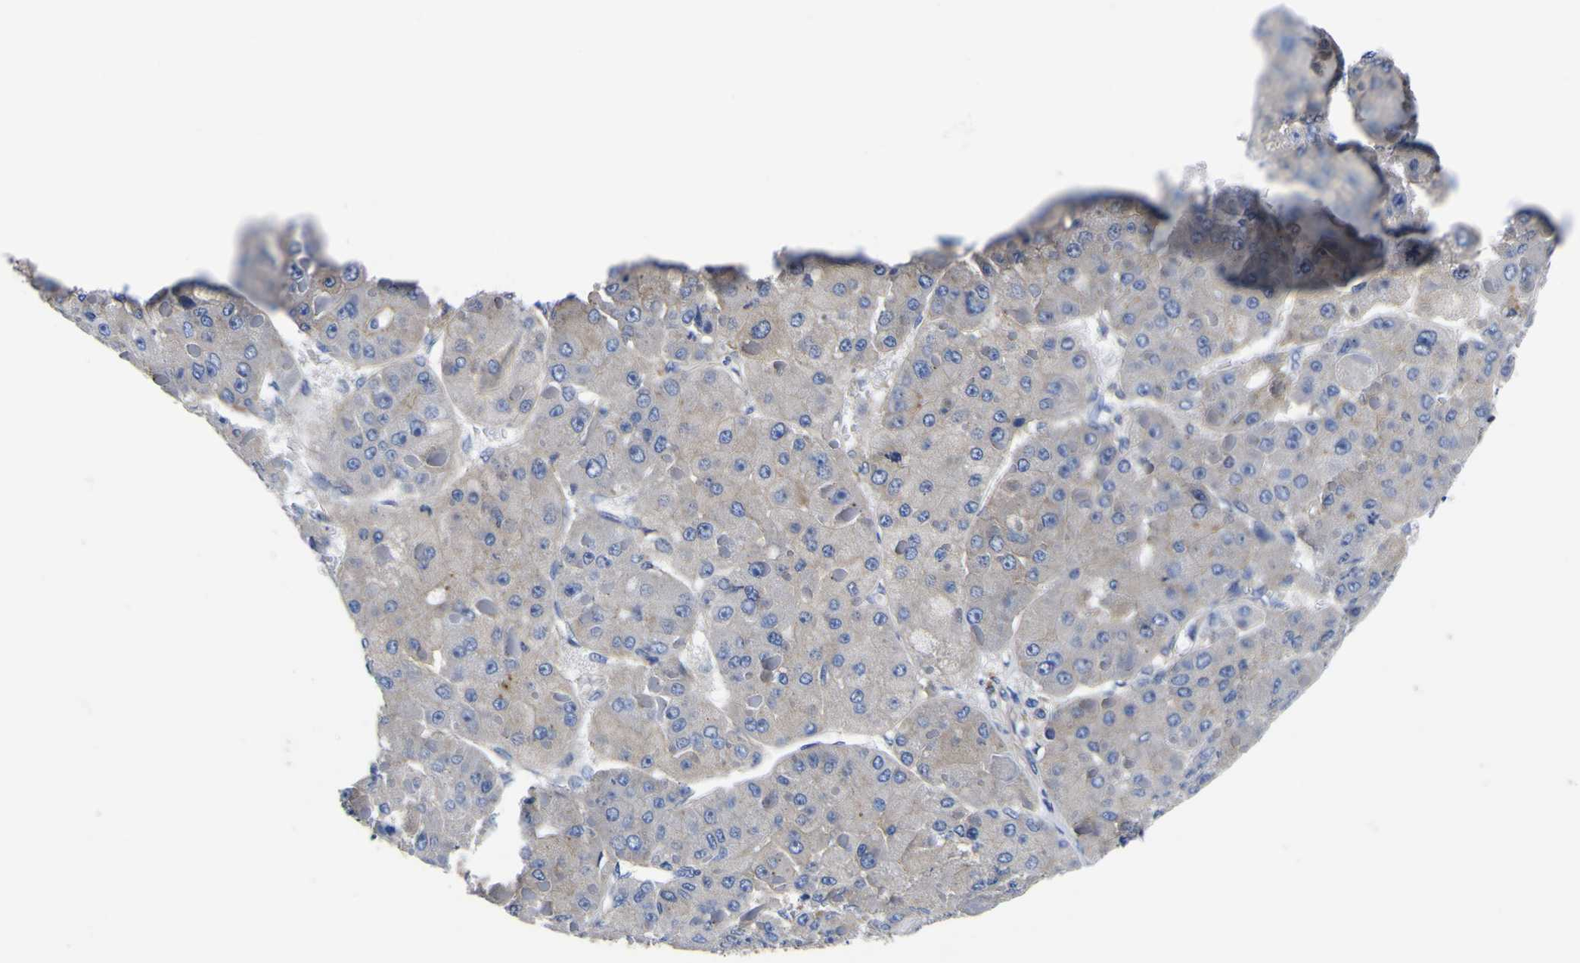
{"staining": {"intensity": "negative", "quantity": "none", "location": "none"}, "tissue": "liver cancer", "cell_type": "Tumor cells", "image_type": "cancer", "snomed": [{"axis": "morphology", "description": "Carcinoma, Hepatocellular, NOS"}, {"axis": "topography", "description": "Liver"}], "caption": "Tumor cells are negative for protein expression in human liver cancer (hepatocellular carcinoma).", "gene": "VASN", "patient": {"sex": "female", "age": 73}}